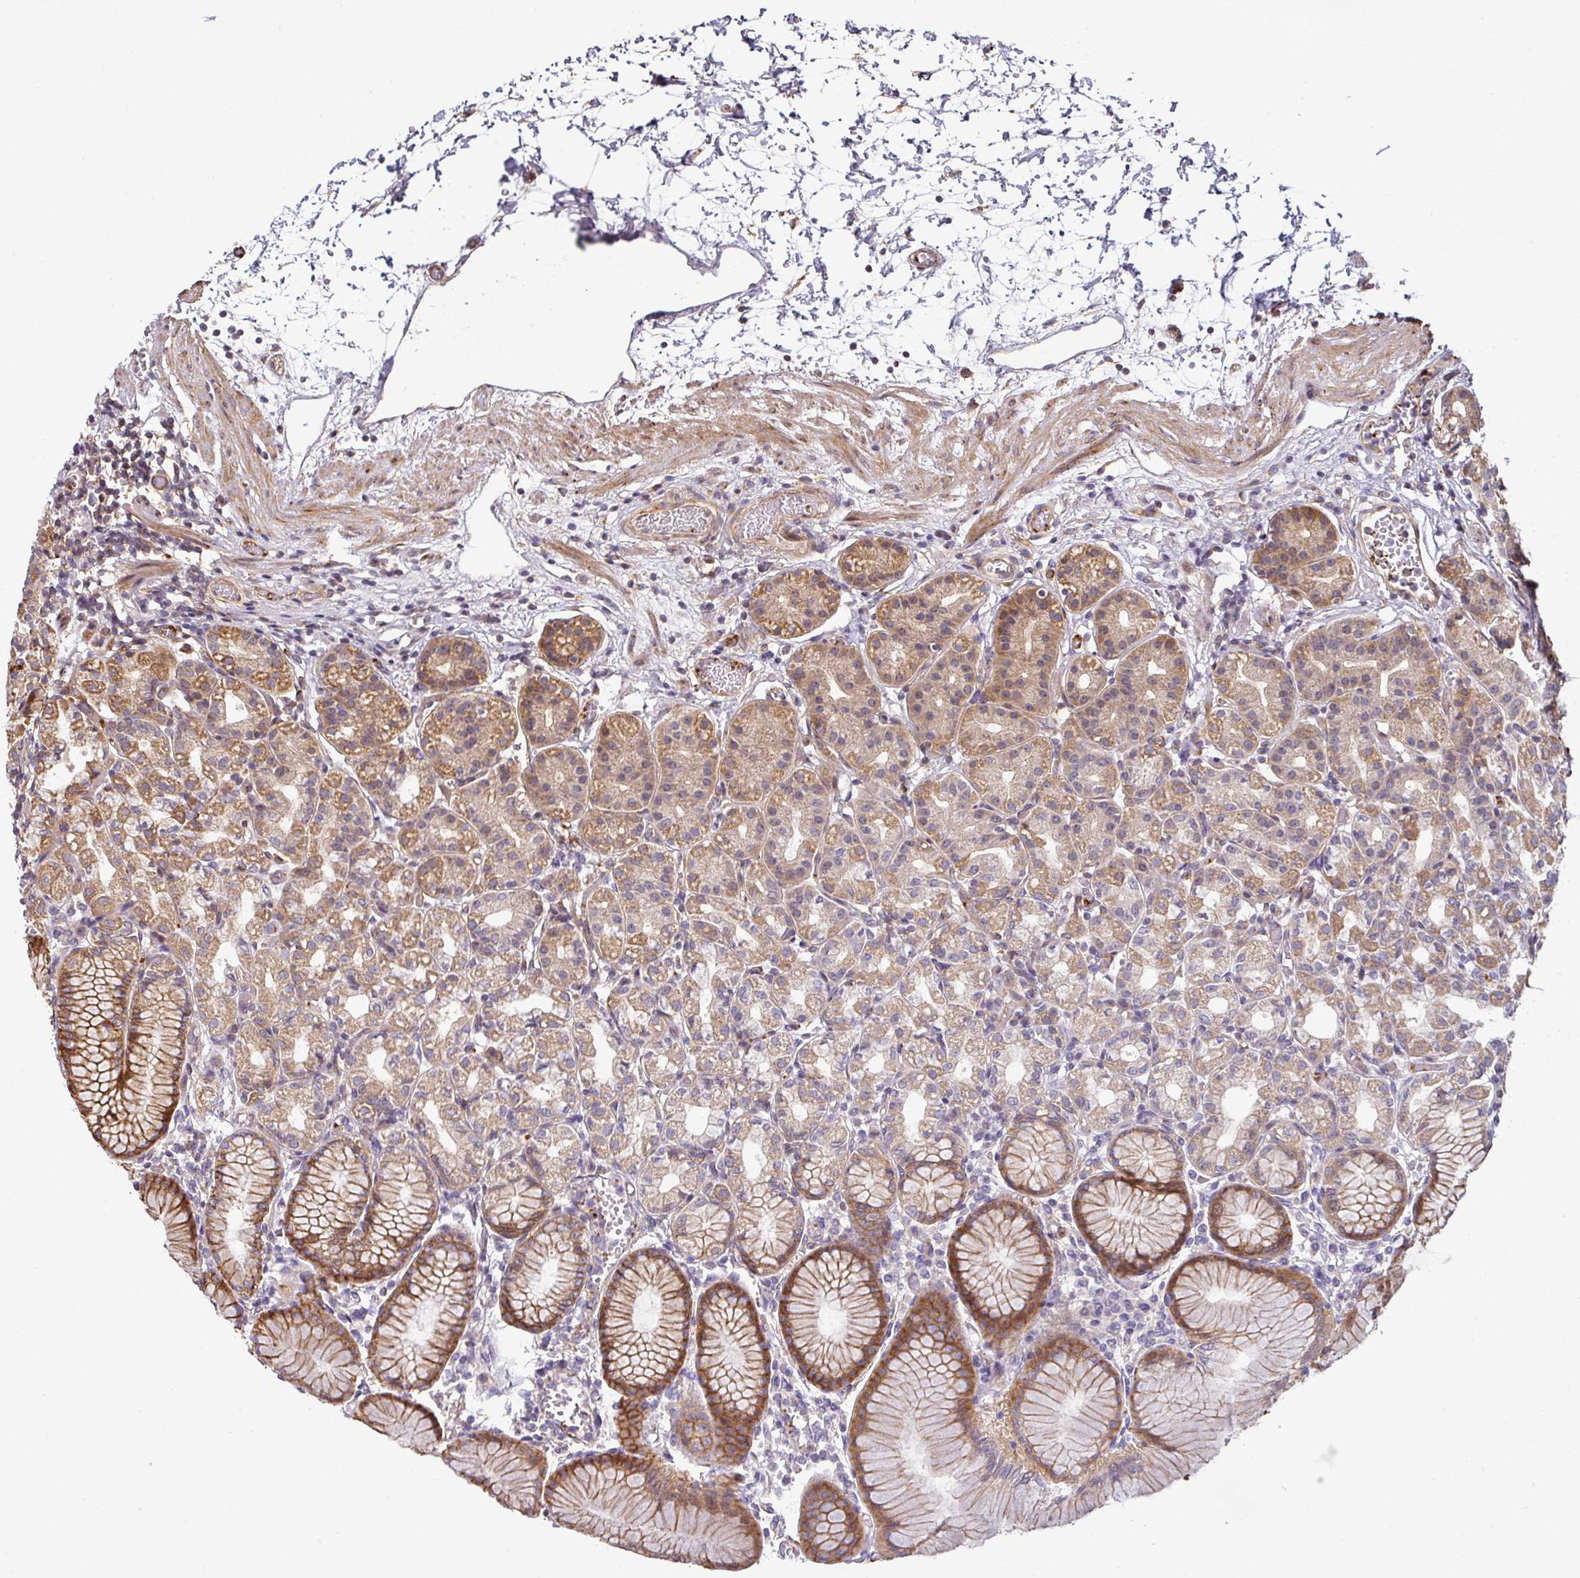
{"staining": {"intensity": "moderate", "quantity": "25%-75%", "location": "cytoplasmic/membranous"}, "tissue": "stomach", "cell_type": "Glandular cells", "image_type": "normal", "snomed": [{"axis": "morphology", "description": "Normal tissue, NOS"}, {"axis": "topography", "description": "Stomach"}], "caption": "Moderate cytoplasmic/membranous staining is identified in approximately 25%-75% of glandular cells in normal stomach. The staining was performed using DAB (3,3'-diaminobenzidine) to visualize the protein expression in brown, while the nuclei were stained in blue with hematoxylin (Magnification: 20x).", "gene": "CASP2", "patient": {"sex": "female", "age": 57}}